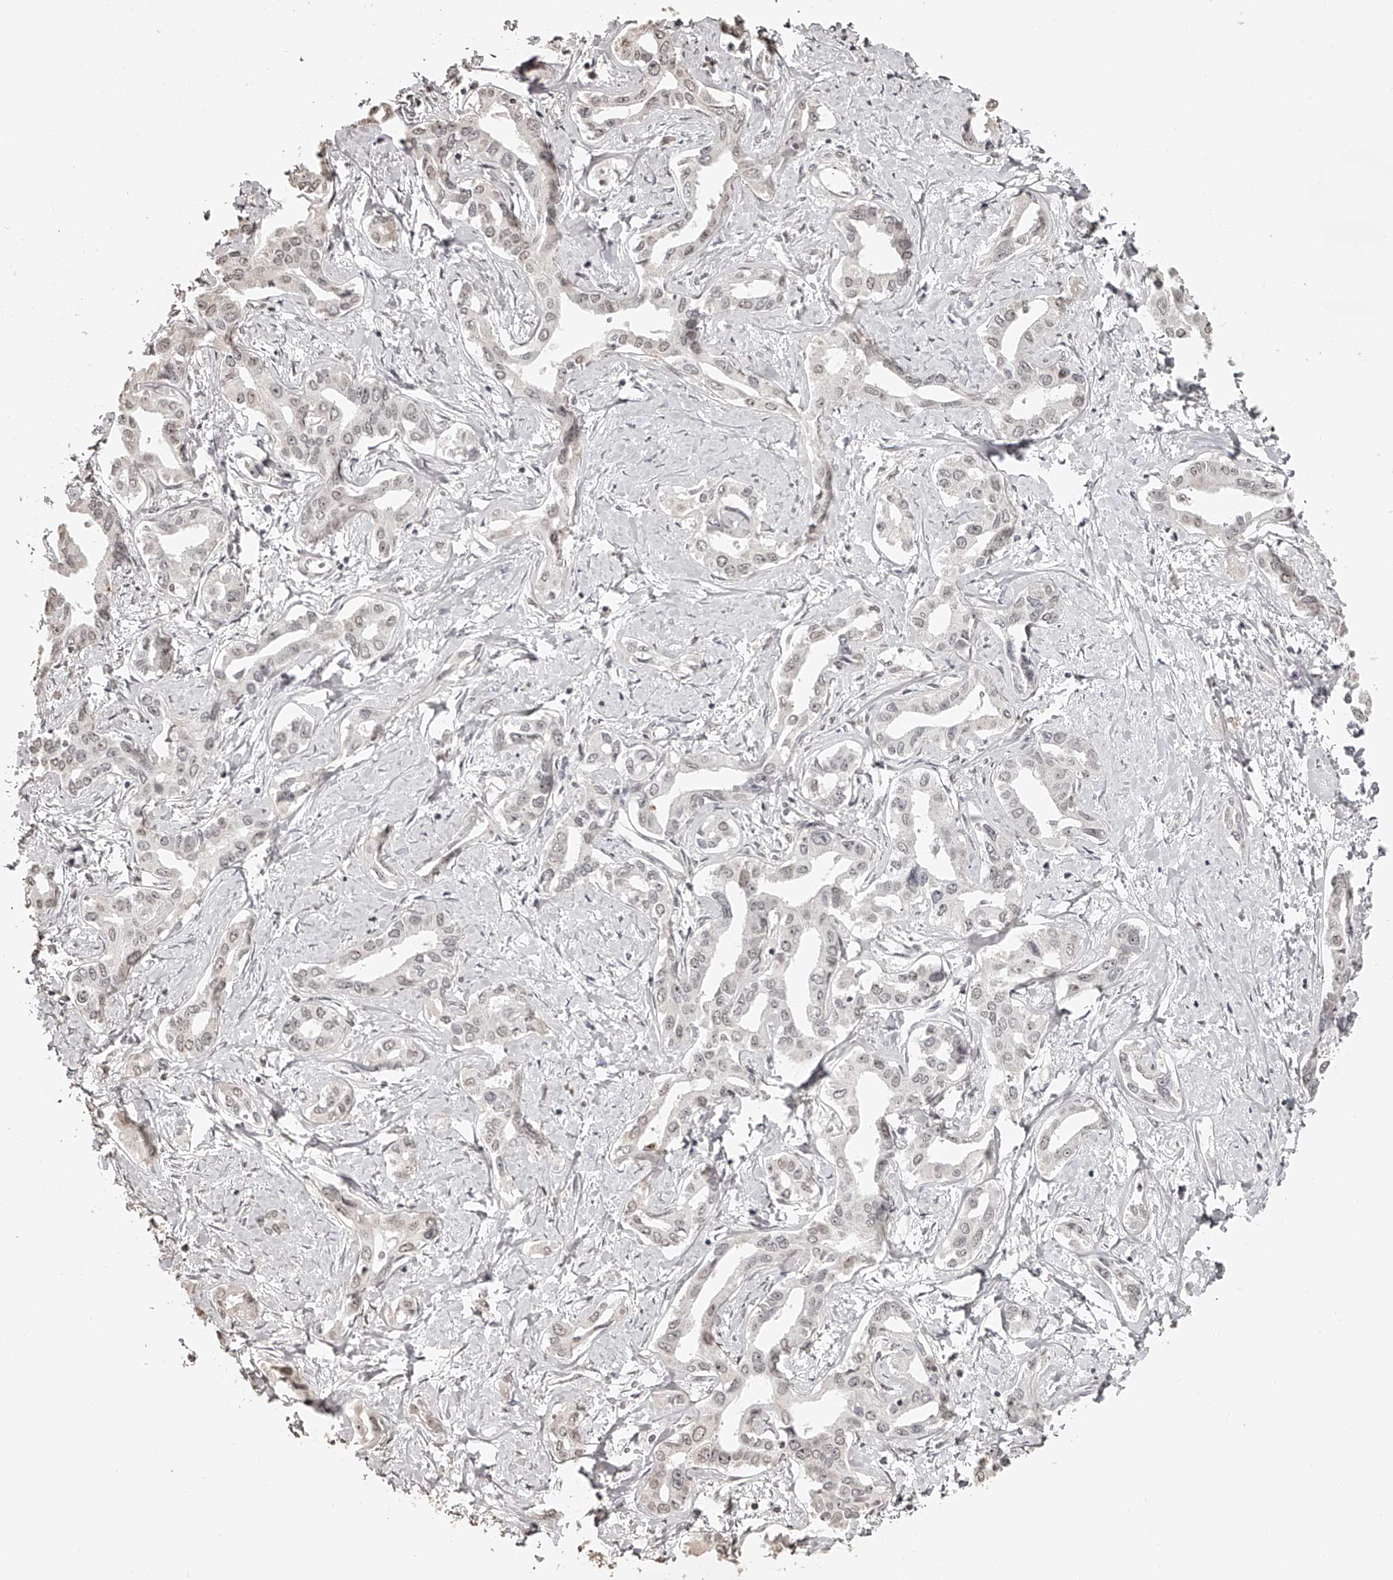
{"staining": {"intensity": "weak", "quantity": "<25%", "location": "nuclear"}, "tissue": "liver cancer", "cell_type": "Tumor cells", "image_type": "cancer", "snomed": [{"axis": "morphology", "description": "Cholangiocarcinoma"}, {"axis": "topography", "description": "Liver"}], "caption": "Immunohistochemistry of liver cancer reveals no staining in tumor cells. (Brightfield microscopy of DAB immunohistochemistry at high magnification).", "gene": "ZNF503", "patient": {"sex": "male", "age": 59}}